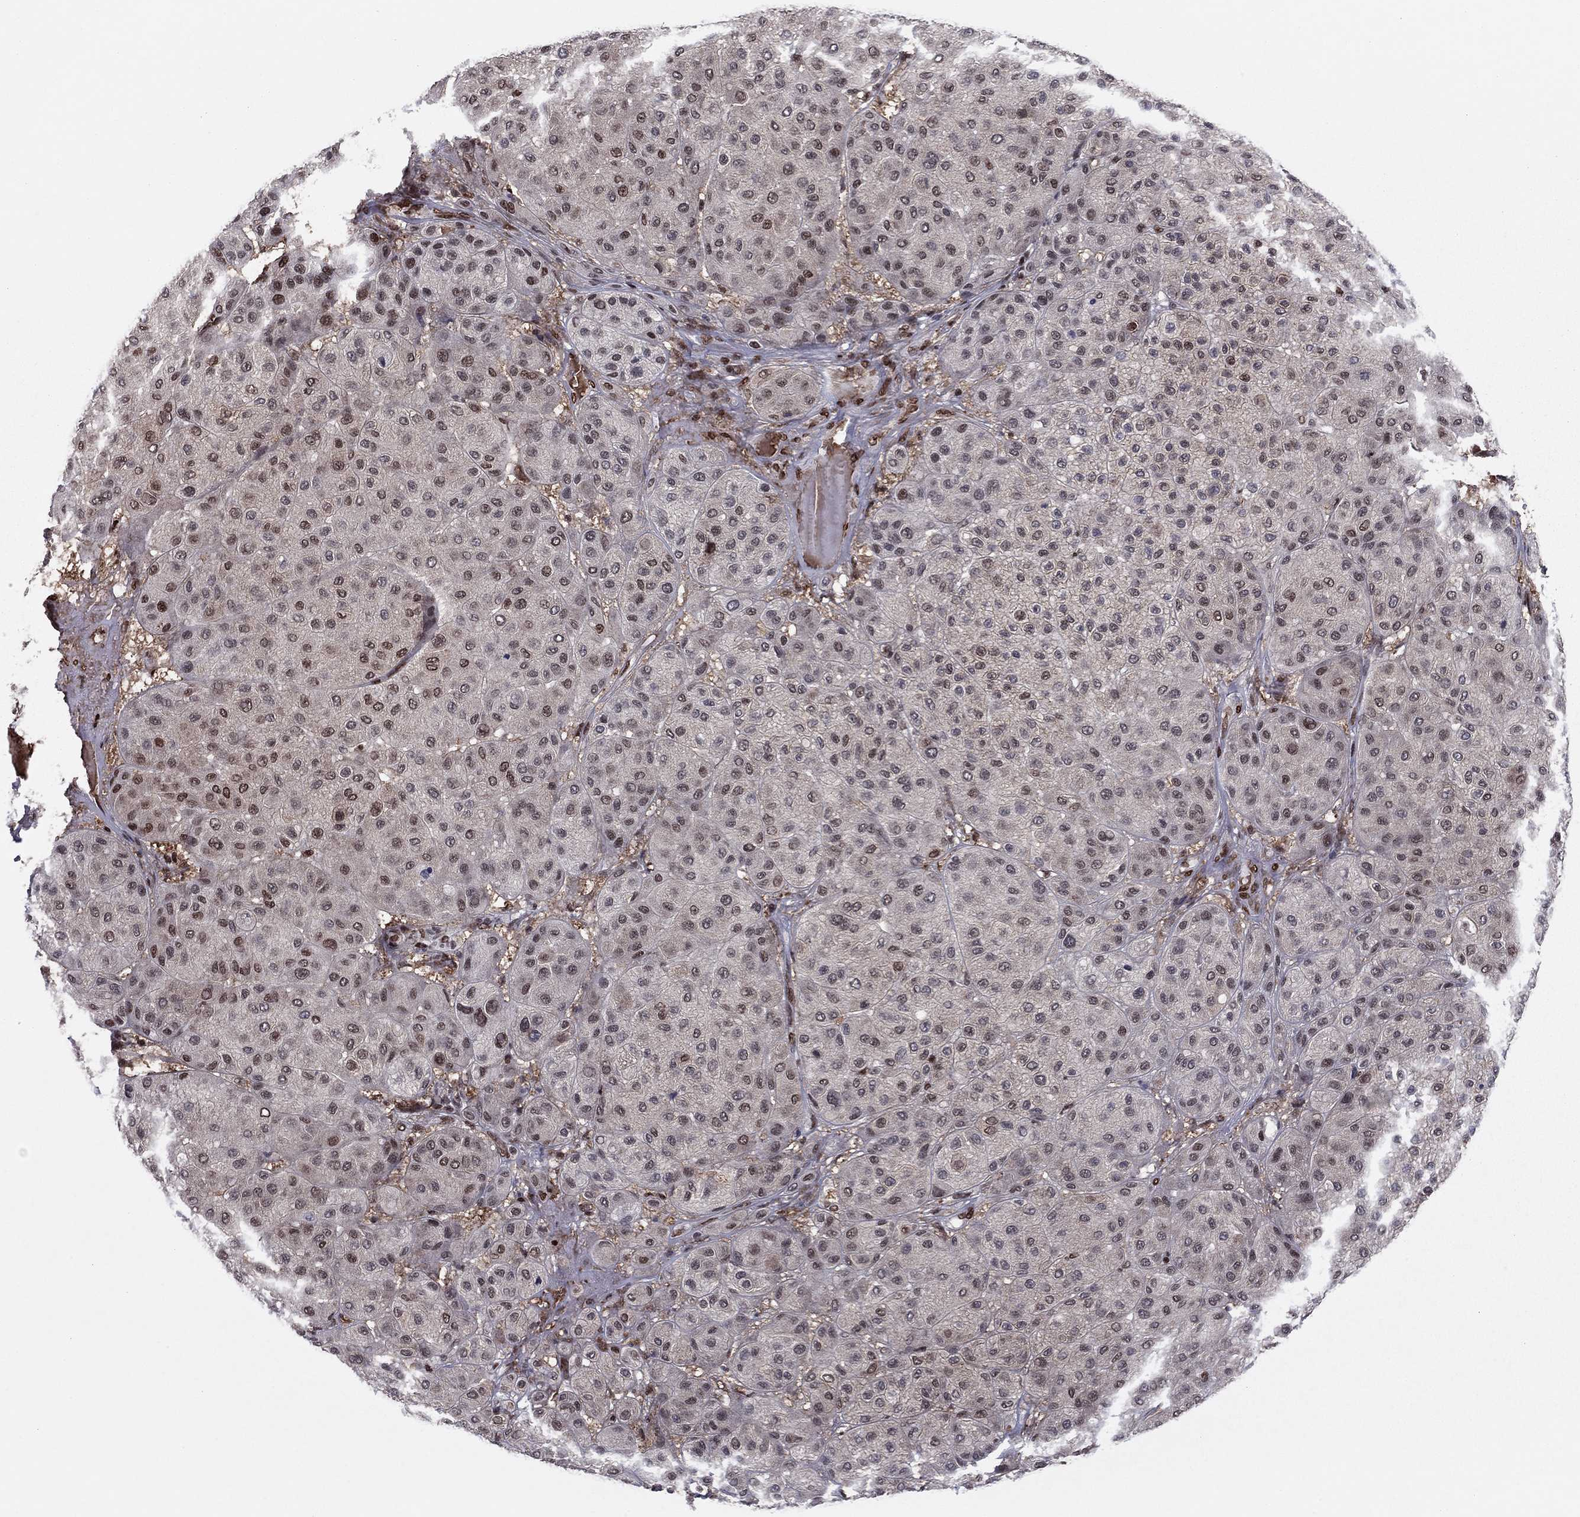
{"staining": {"intensity": "strong", "quantity": "<25%", "location": "nuclear"}, "tissue": "melanoma", "cell_type": "Tumor cells", "image_type": "cancer", "snomed": [{"axis": "morphology", "description": "Malignant melanoma, Metastatic site"}, {"axis": "topography", "description": "Smooth muscle"}], "caption": "DAB immunohistochemical staining of human melanoma exhibits strong nuclear protein staining in approximately <25% of tumor cells. The staining was performed using DAB, with brown indicating positive protein expression. Nuclei are stained blue with hematoxylin.", "gene": "USP54", "patient": {"sex": "male", "age": 41}}